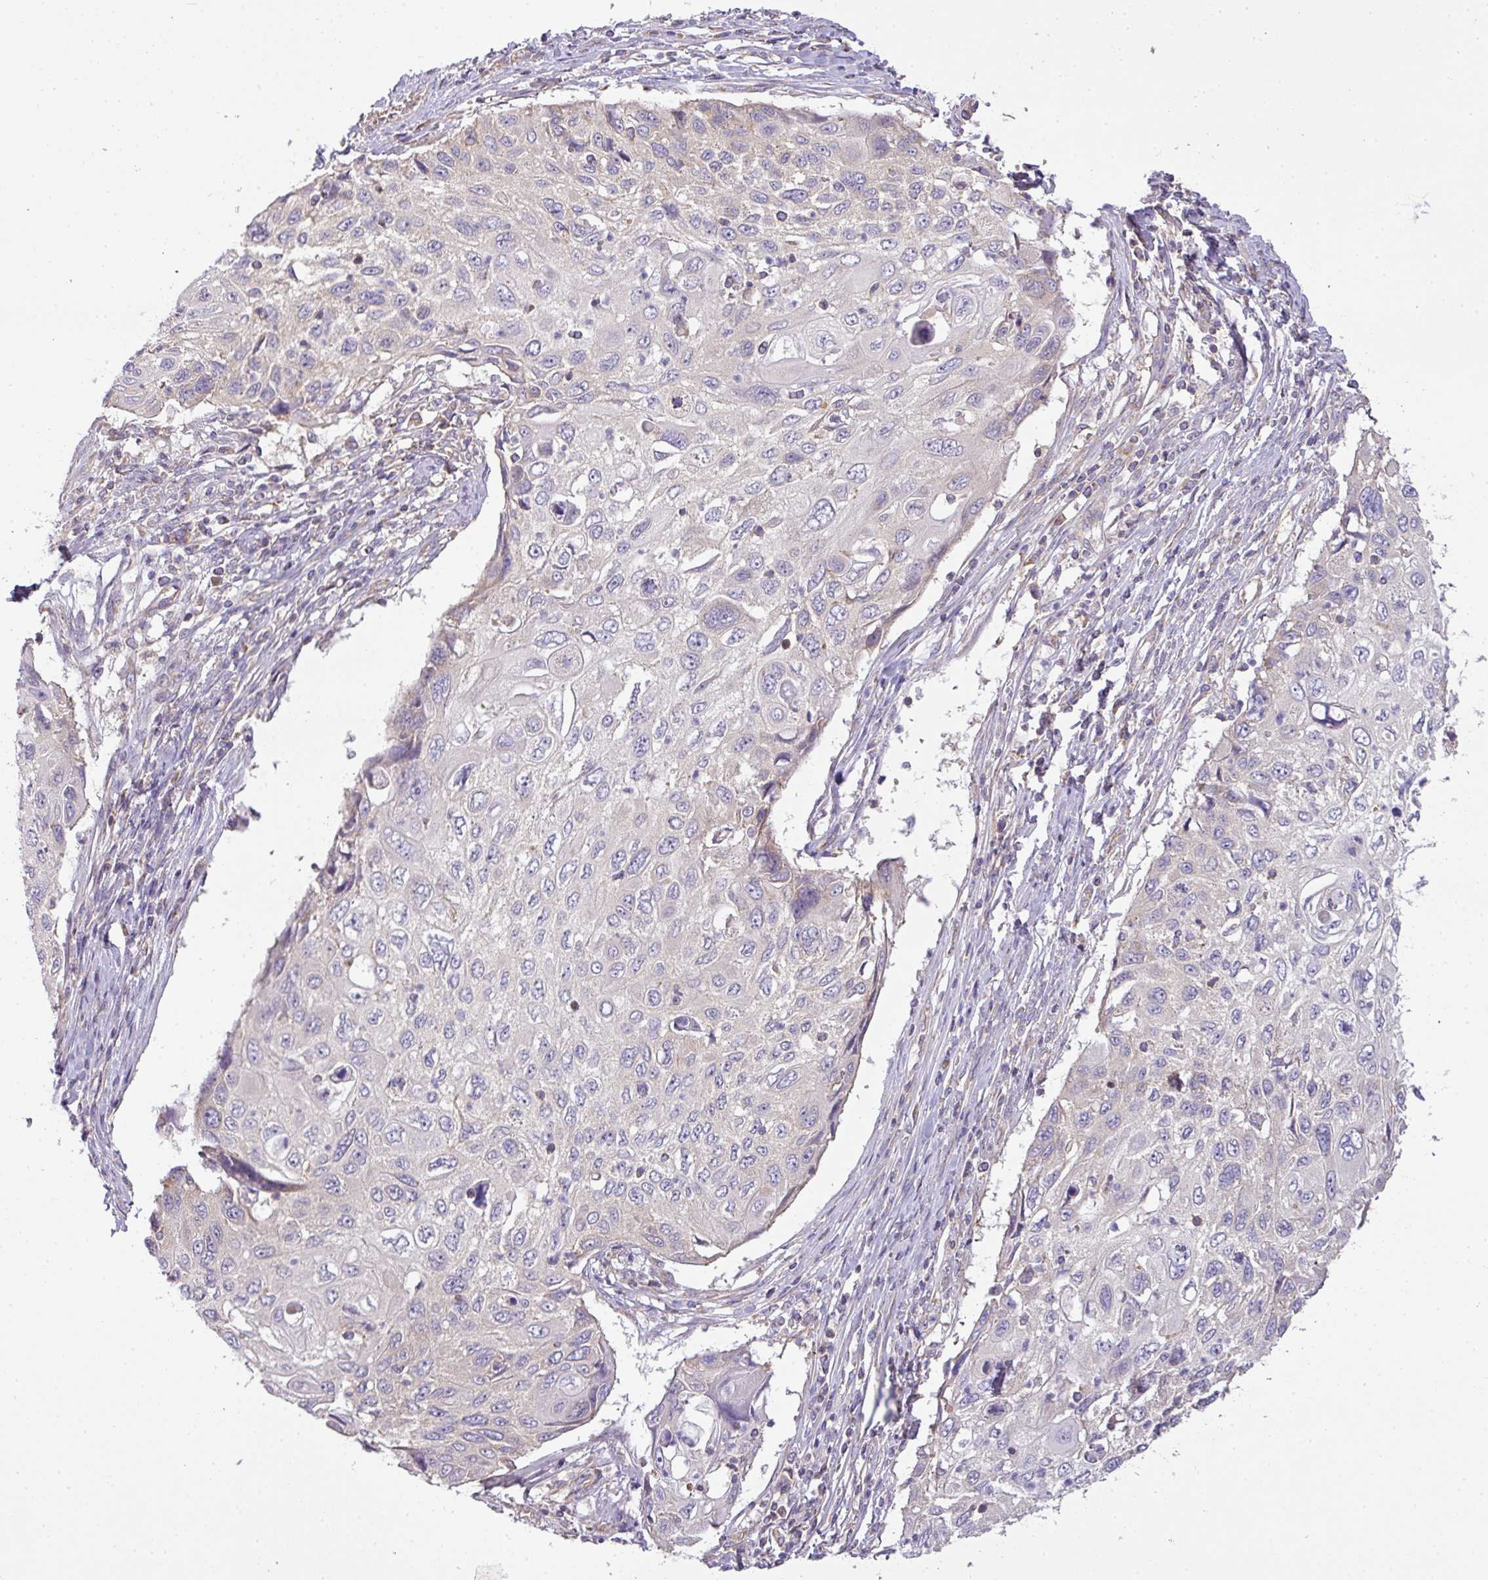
{"staining": {"intensity": "negative", "quantity": "none", "location": "none"}, "tissue": "cervical cancer", "cell_type": "Tumor cells", "image_type": "cancer", "snomed": [{"axis": "morphology", "description": "Squamous cell carcinoma, NOS"}, {"axis": "topography", "description": "Cervix"}], "caption": "Cervical cancer (squamous cell carcinoma) stained for a protein using immunohistochemistry shows no expression tumor cells.", "gene": "ZNF211", "patient": {"sex": "female", "age": 70}}